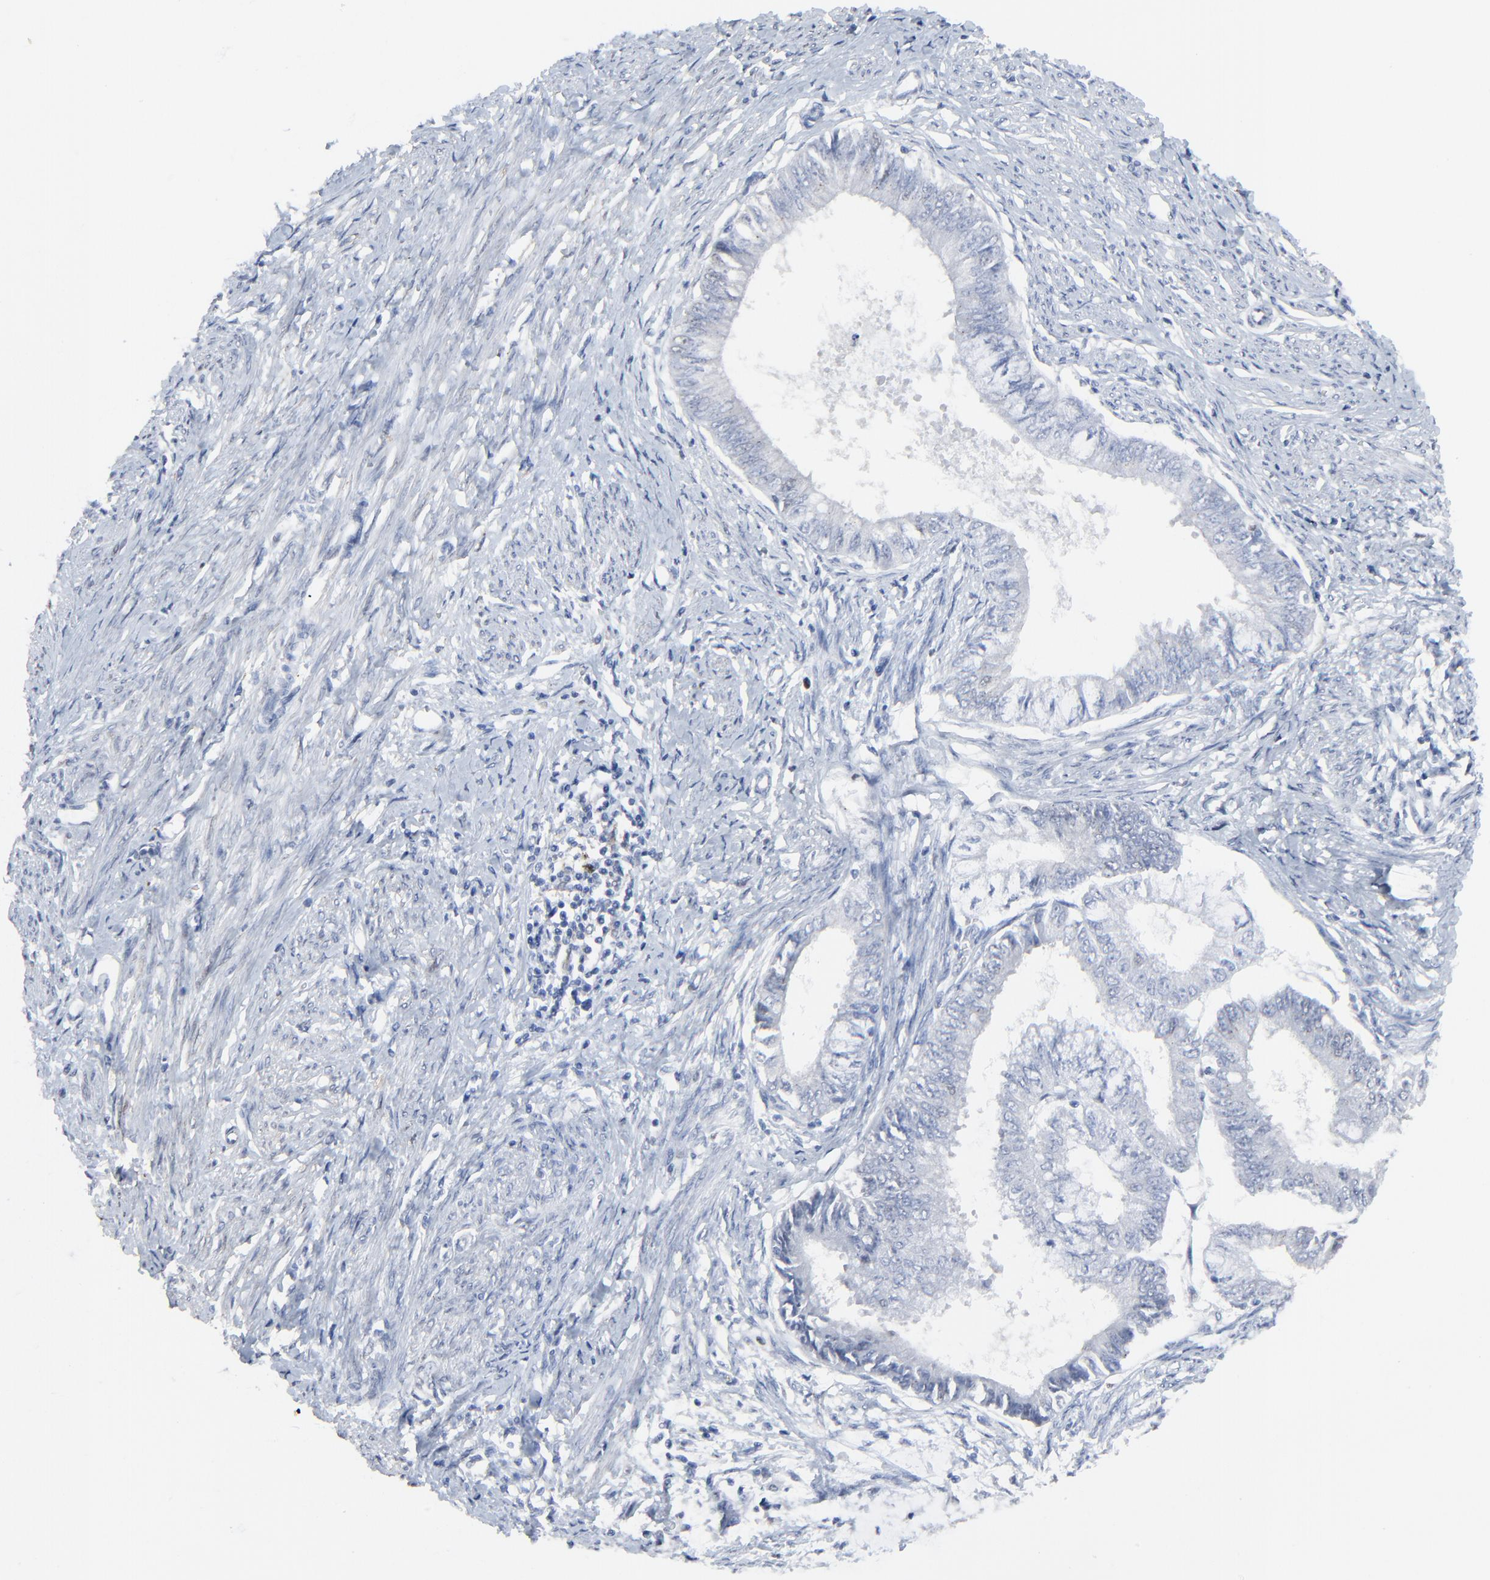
{"staining": {"intensity": "negative", "quantity": "none", "location": "none"}, "tissue": "endometrial cancer", "cell_type": "Tumor cells", "image_type": "cancer", "snomed": [{"axis": "morphology", "description": "Adenocarcinoma, NOS"}, {"axis": "topography", "description": "Endometrium"}], "caption": "This is a image of immunohistochemistry (IHC) staining of adenocarcinoma (endometrial), which shows no staining in tumor cells.", "gene": "BIRC3", "patient": {"sex": "female", "age": 76}}